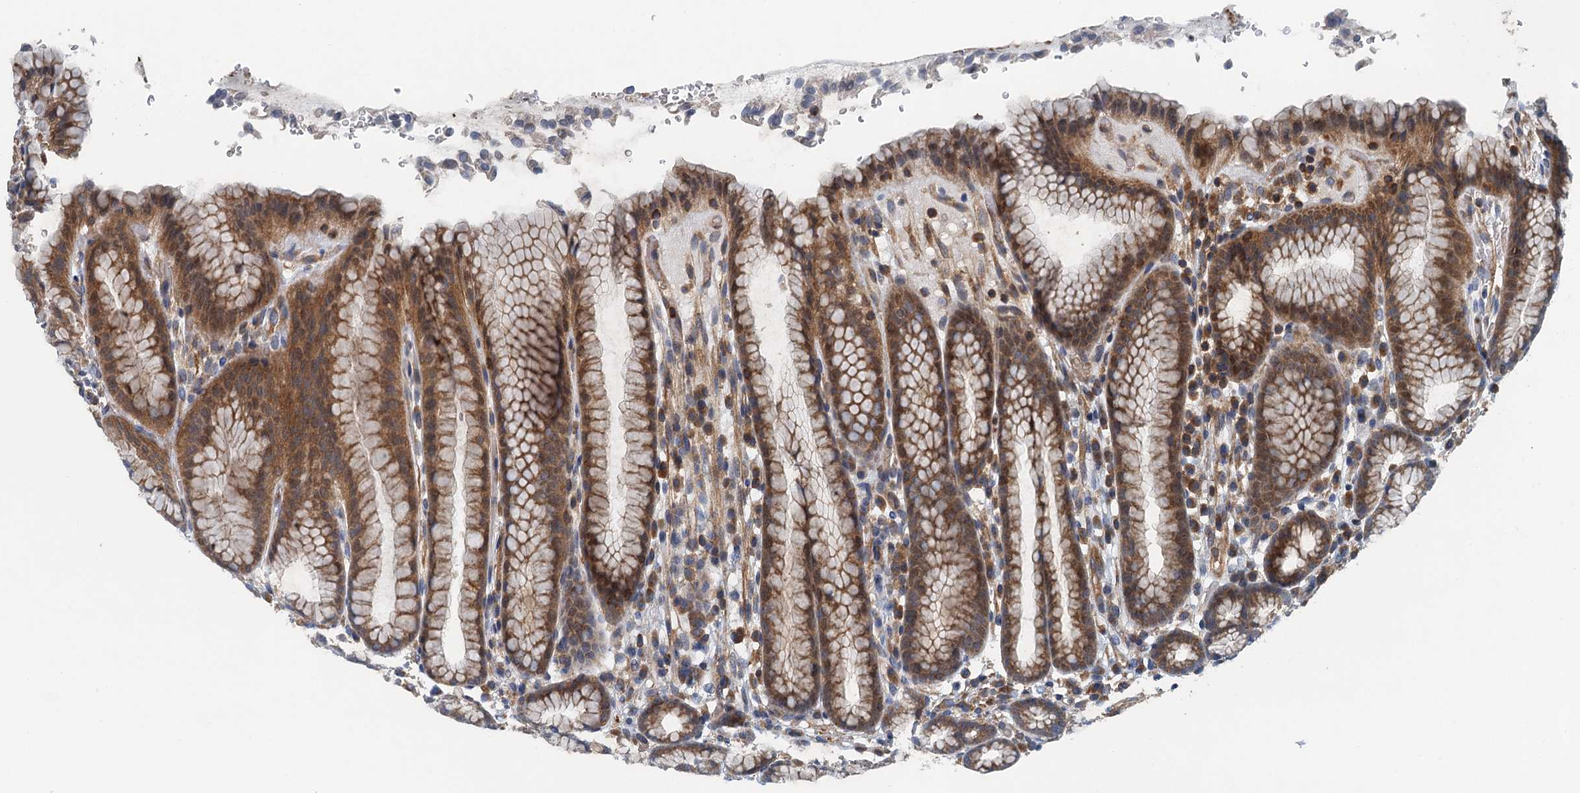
{"staining": {"intensity": "moderate", "quantity": ">75%", "location": "cytoplasmic/membranous"}, "tissue": "stomach", "cell_type": "Glandular cells", "image_type": "normal", "snomed": [{"axis": "morphology", "description": "Normal tissue, NOS"}, {"axis": "topography", "description": "Stomach"}], "caption": "Protein expression by immunohistochemistry (IHC) demonstrates moderate cytoplasmic/membranous expression in about >75% of glandular cells in normal stomach. (DAB (3,3'-diaminobenzidine) IHC, brown staining for protein, blue staining for nuclei).", "gene": "PPP1R14D", "patient": {"sex": "male", "age": 42}}